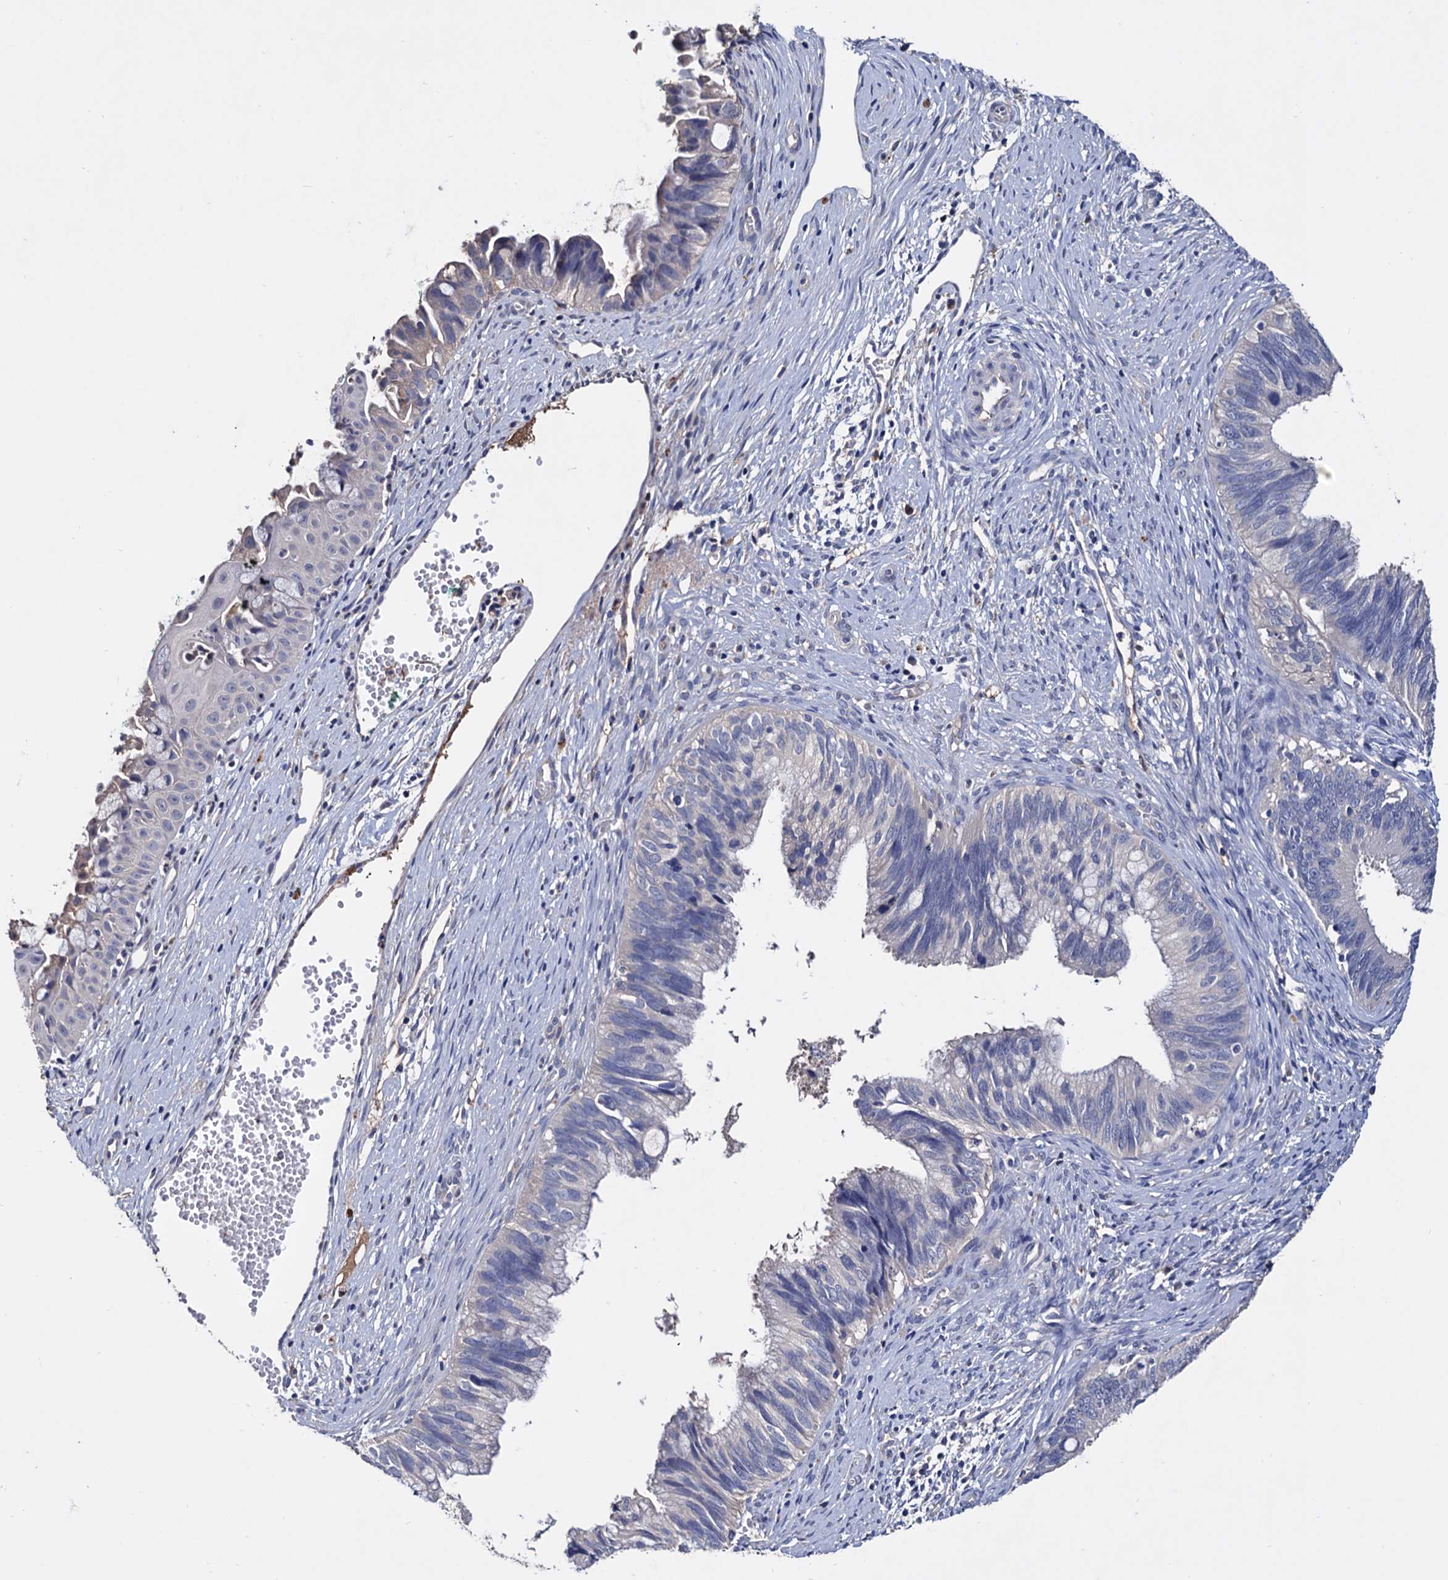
{"staining": {"intensity": "negative", "quantity": "none", "location": "none"}, "tissue": "cervical cancer", "cell_type": "Tumor cells", "image_type": "cancer", "snomed": [{"axis": "morphology", "description": "Adenocarcinoma, NOS"}, {"axis": "topography", "description": "Cervix"}], "caption": "Immunohistochemical staining of cervical cancer (adenocarcinoma) demonstrates no significant staining in tumor cells. The staining is performed using DAB brown chromogen with nuclei counter-stained in using hematoxylin.", "gene": "NPAS4", "patient": {"sex": "female", "age": 42}}